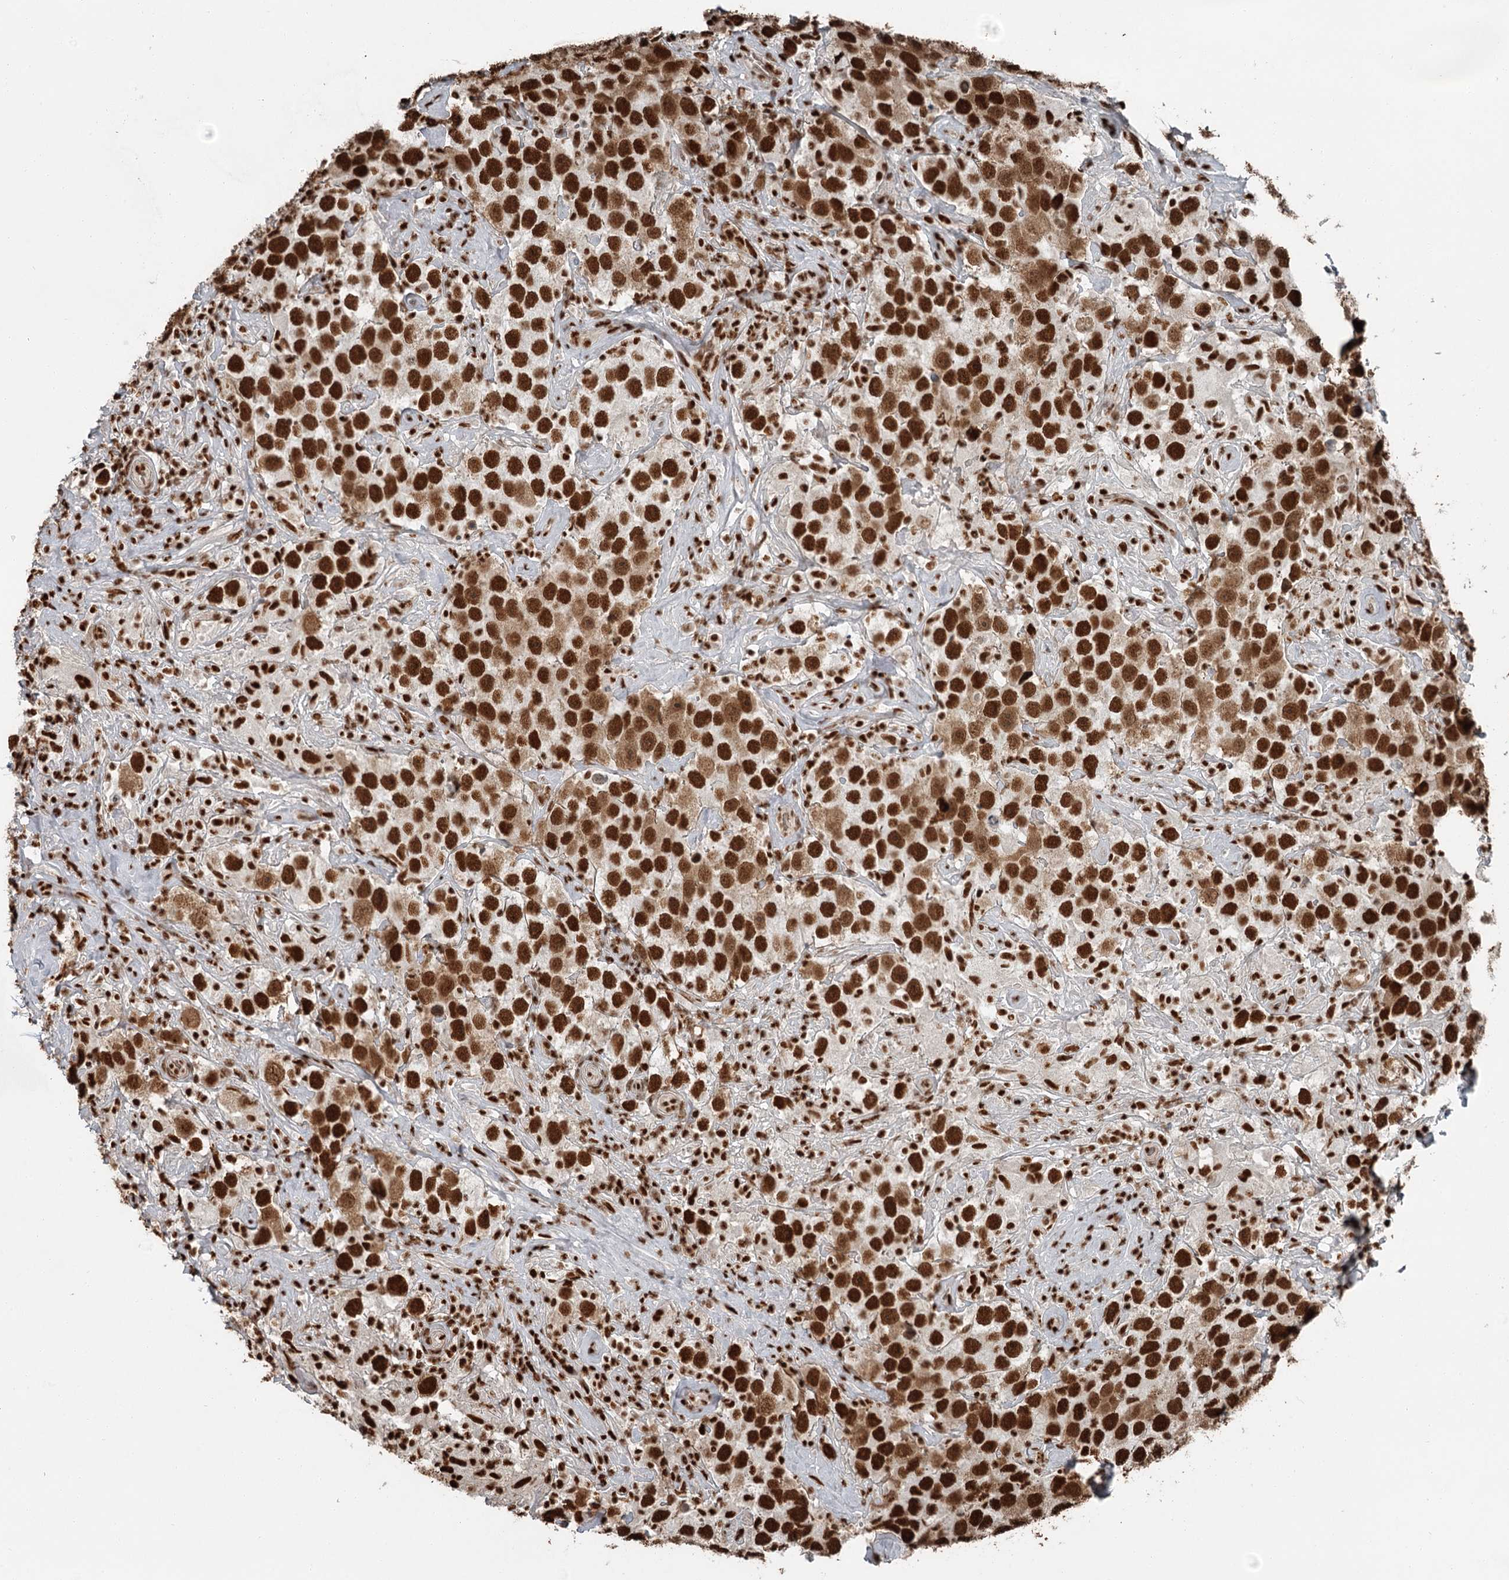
{"staining": {"intensity": "strong", "quantity": ">75%", "location": "nuclear"}, "tissue": "testis cancer", "cell_type": "Tumor cells", "image_type": "cancer", "snomed": [{"axis": "morphology", "description": "Seminoma, NOS"}, {"axis": "topography", "description": "Testis"}], "caption": "IHC of seminoma (testis) exhibits high levels of strong nuclear staining in approximately >75% of tumor cells. The protein of interest is shown in brown color, while the nuclei are stained blue.", "gene": "RBBP7", "patient": {"sex": "male", "age": 49}}